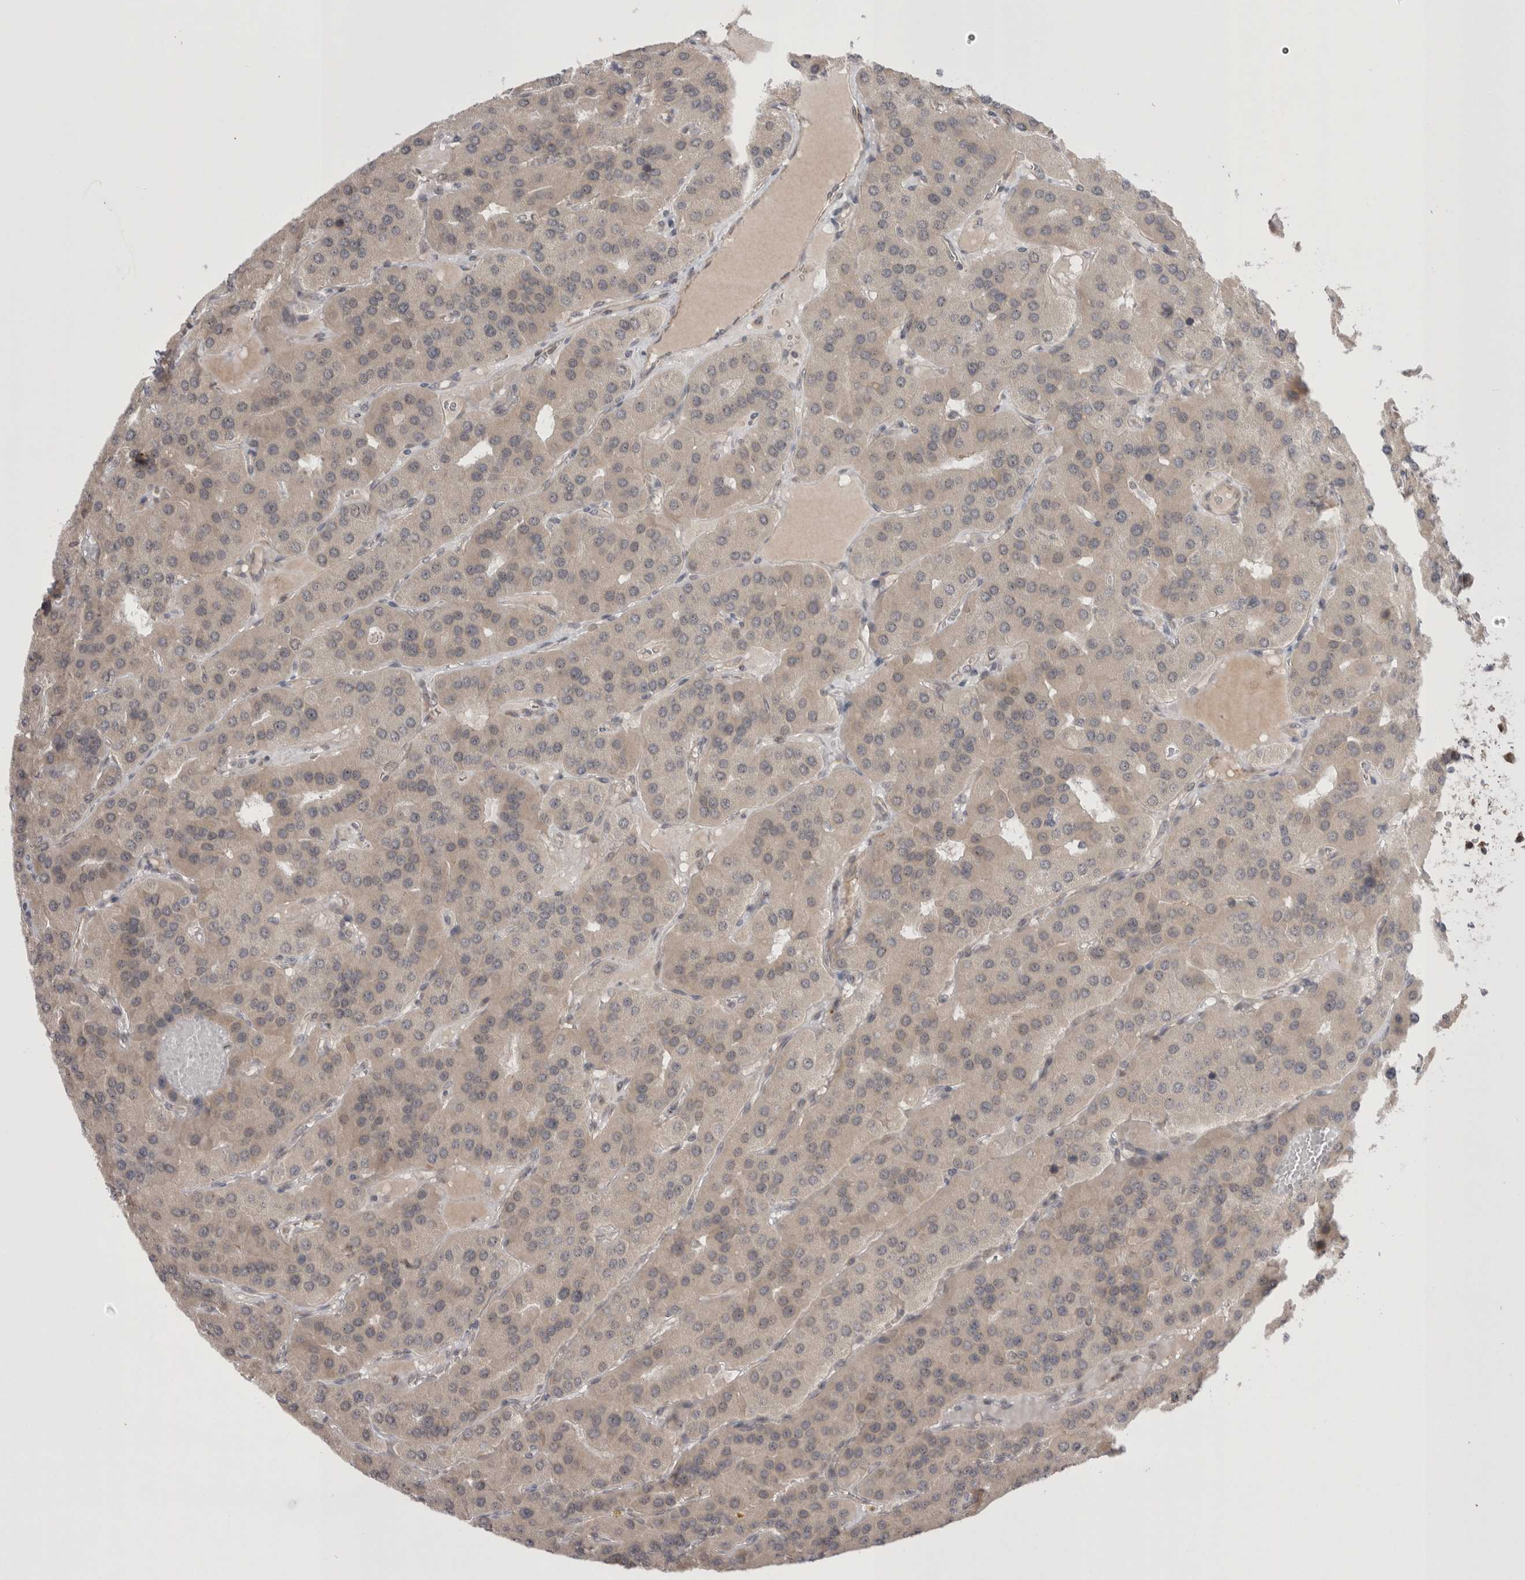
{"staining": {"intensity": "moderate", "quantity": "25%-75%", "location": "cytoplasmic/membranous,nuclear"}, "tissue": "parathyroid gland", "cell_type": "Glandular cells", "image_type": "normal", "snomed": [{"axis": "morphology", "description": "Normal tissue, NOS"}, {"axis": "morphology", "description": "Adenoma, NOS"}, {"axis": "topography", "description": "Parathyroid gland"}], "caption": "A micrograph showing moderate cytoplasmic/membranous,nuclear expression in approximately 25%-75% of glandular cells in benign parathyroid gland, as visualized by brown immunohistochemical staining.", "gene": "EXOSC4", "patient": {"sex": "female", "age": 86}}